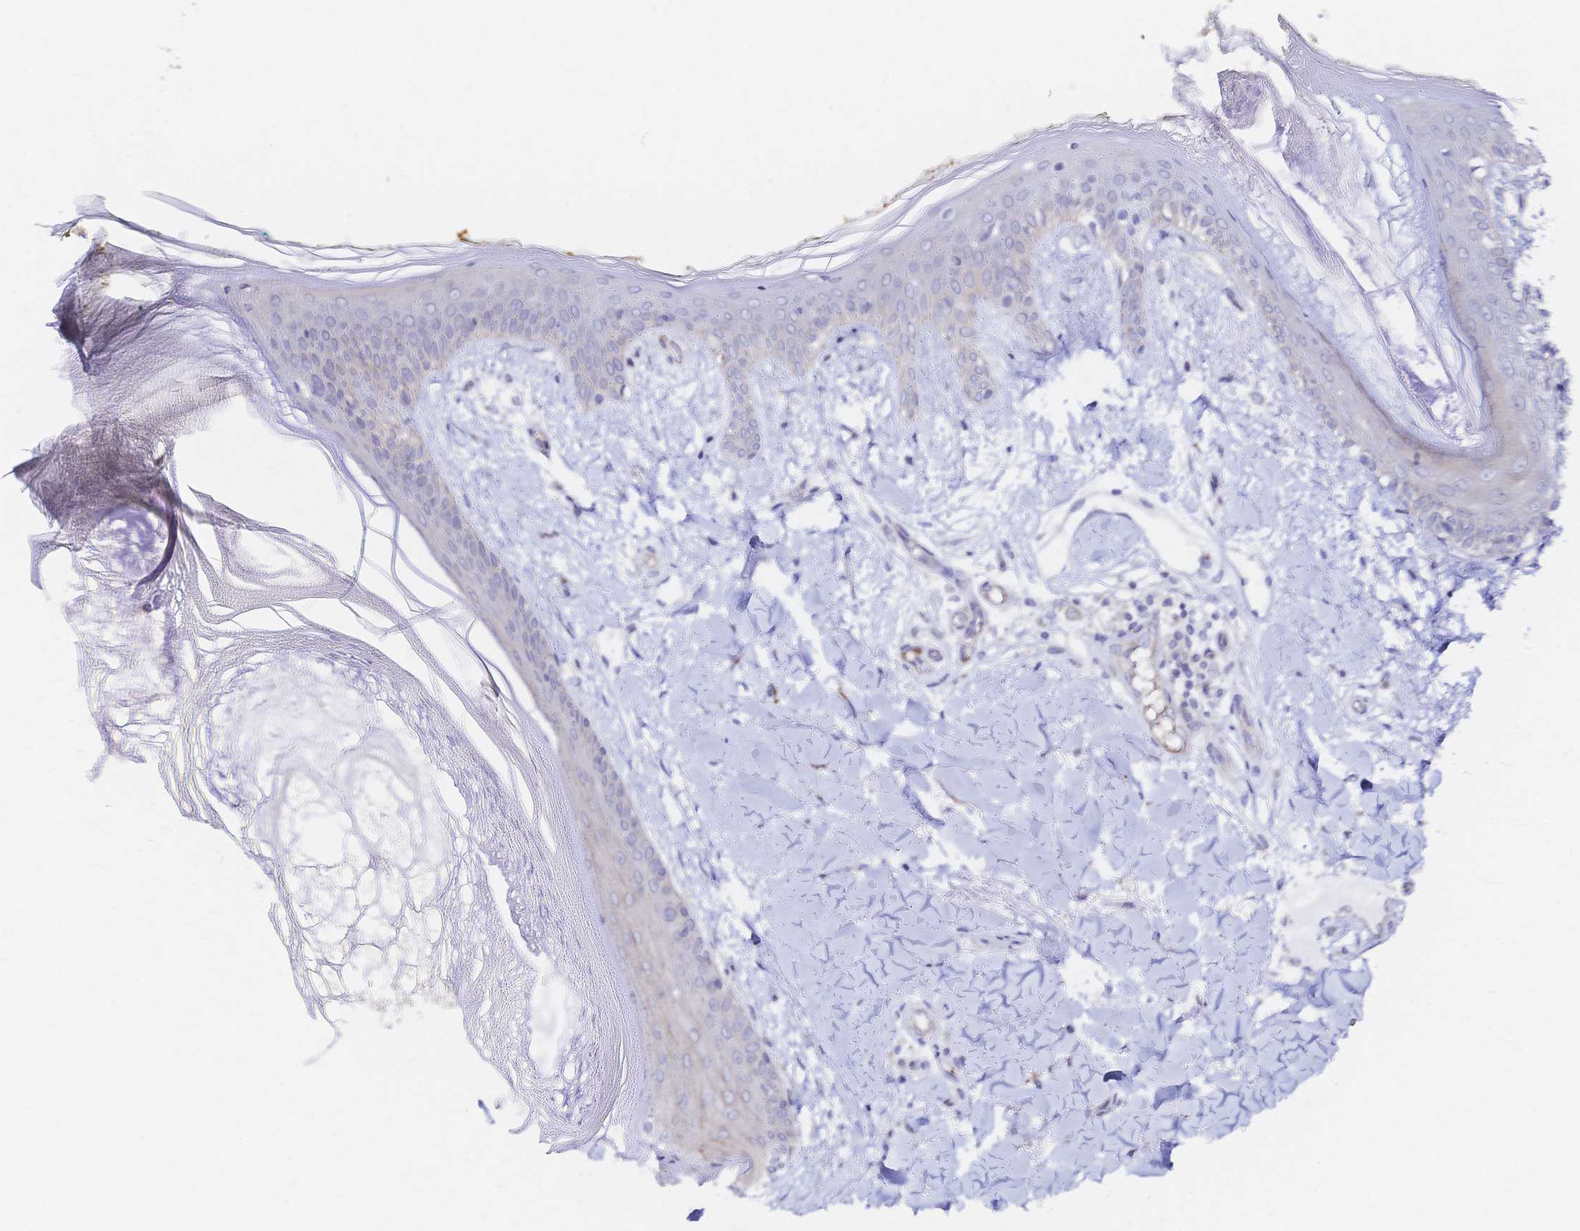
{"staining": {"intensity": "negative", "quantity": "none", "location": "none"}, "tissue": "skin", "cell_type": "Fibroblasts", "image_type": "normal", "snomed": [{"axis": "morphology", "description": "Normal tissue, NOS"}, {"axis": "topography", "description": "Skin"}], "caption": "DAB immunohistochemical staining of unremarkable human skin exhibits no significant staining in fibroblasts.", "gene": "SLC5A1", "patient": {"sex": "female", "age": 34}}